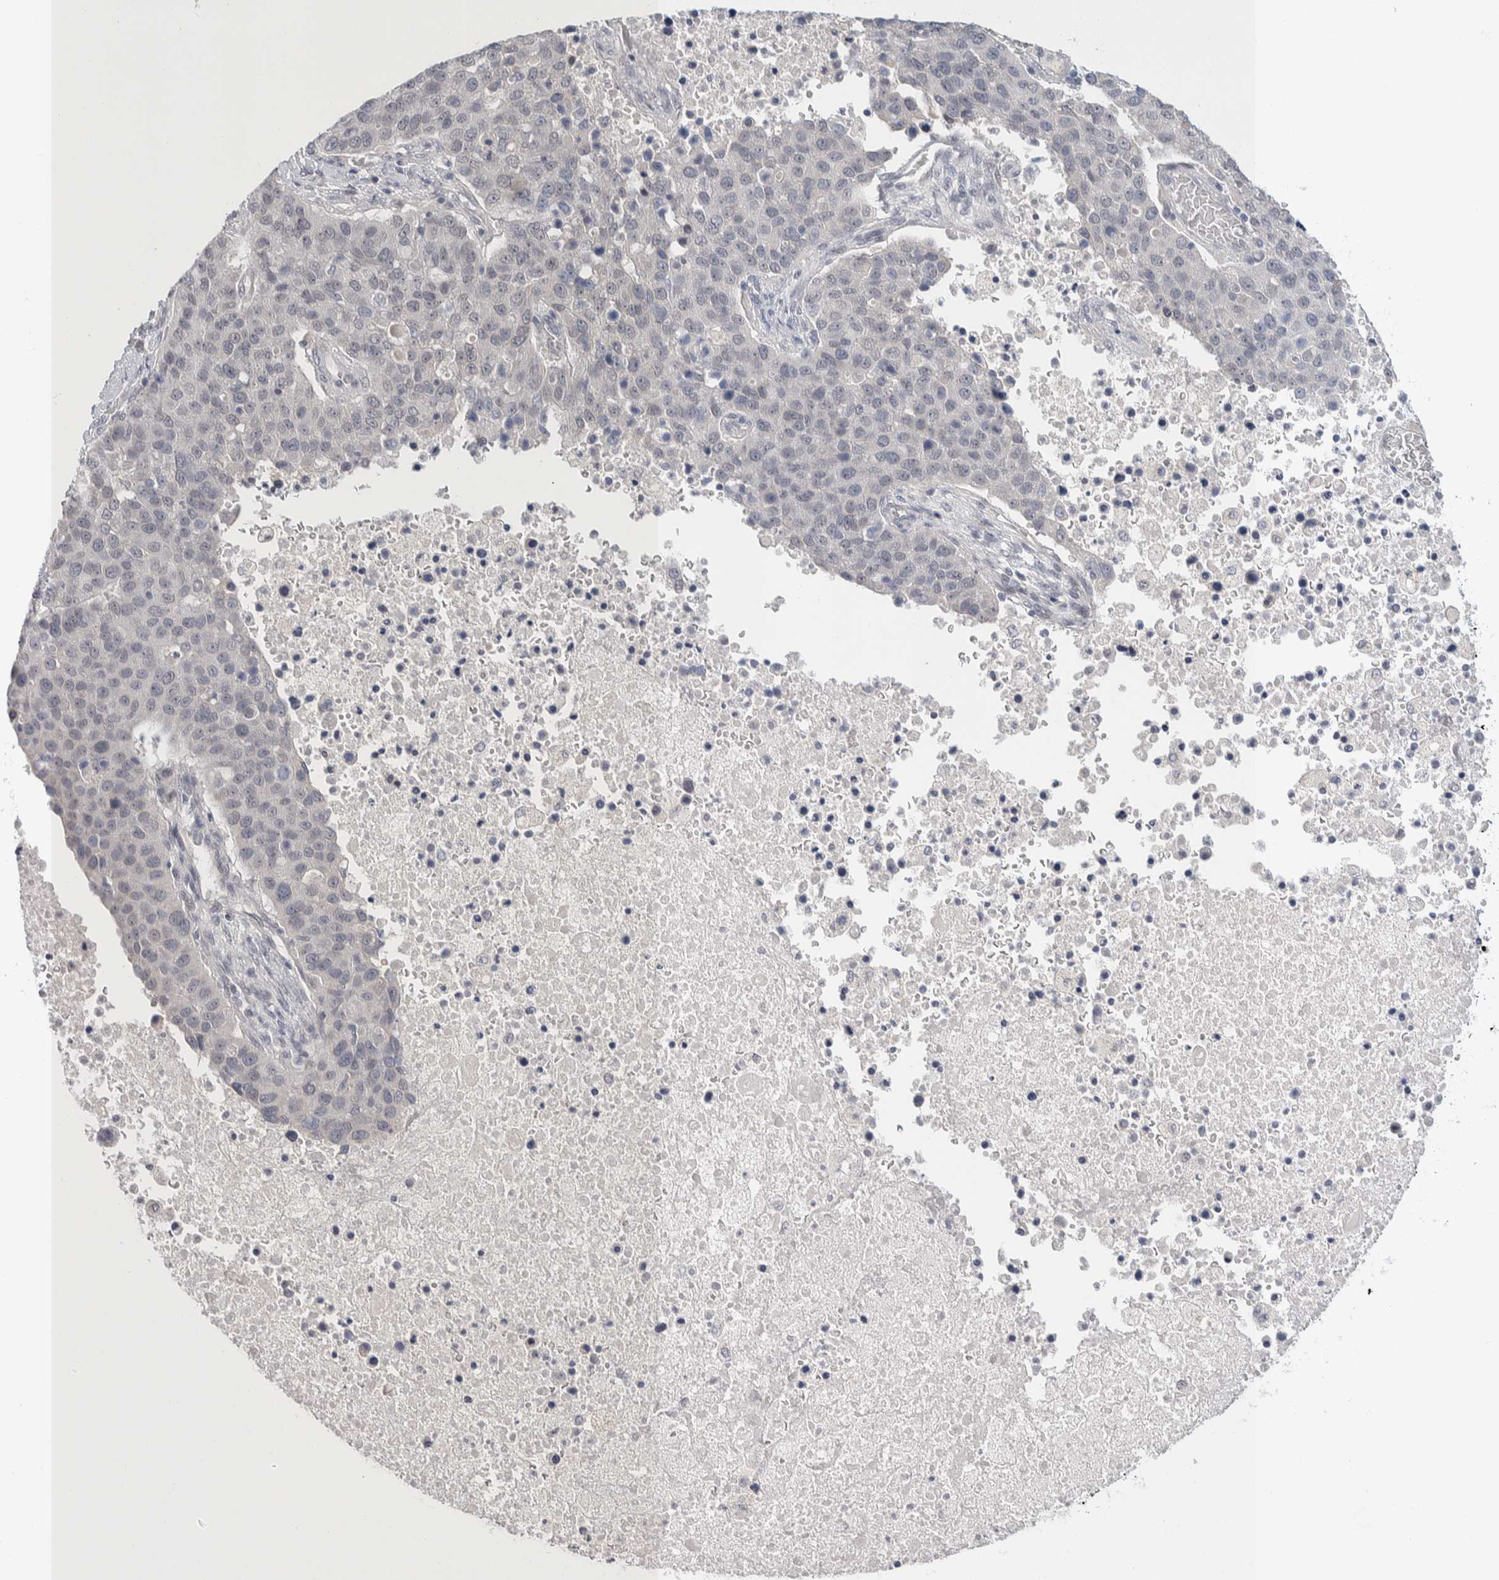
{"staining": {"intensity": "negative", "quantity": "none", "location": "none"}, "tissue": "pancreatic cancer", "cell_type": "Tumor cells", "image_type": "cancer", "snomed": [{"axis": "morphology", "description": "Adenocarcinoma, NOS"}, {"axis": "topography", "description": "Pancreas"}], "caption": "There is no significant expression in tumor cells of pancreatic cancer.", "gene": "CRAT", "patient": {"sex": "female", "age": 61}}